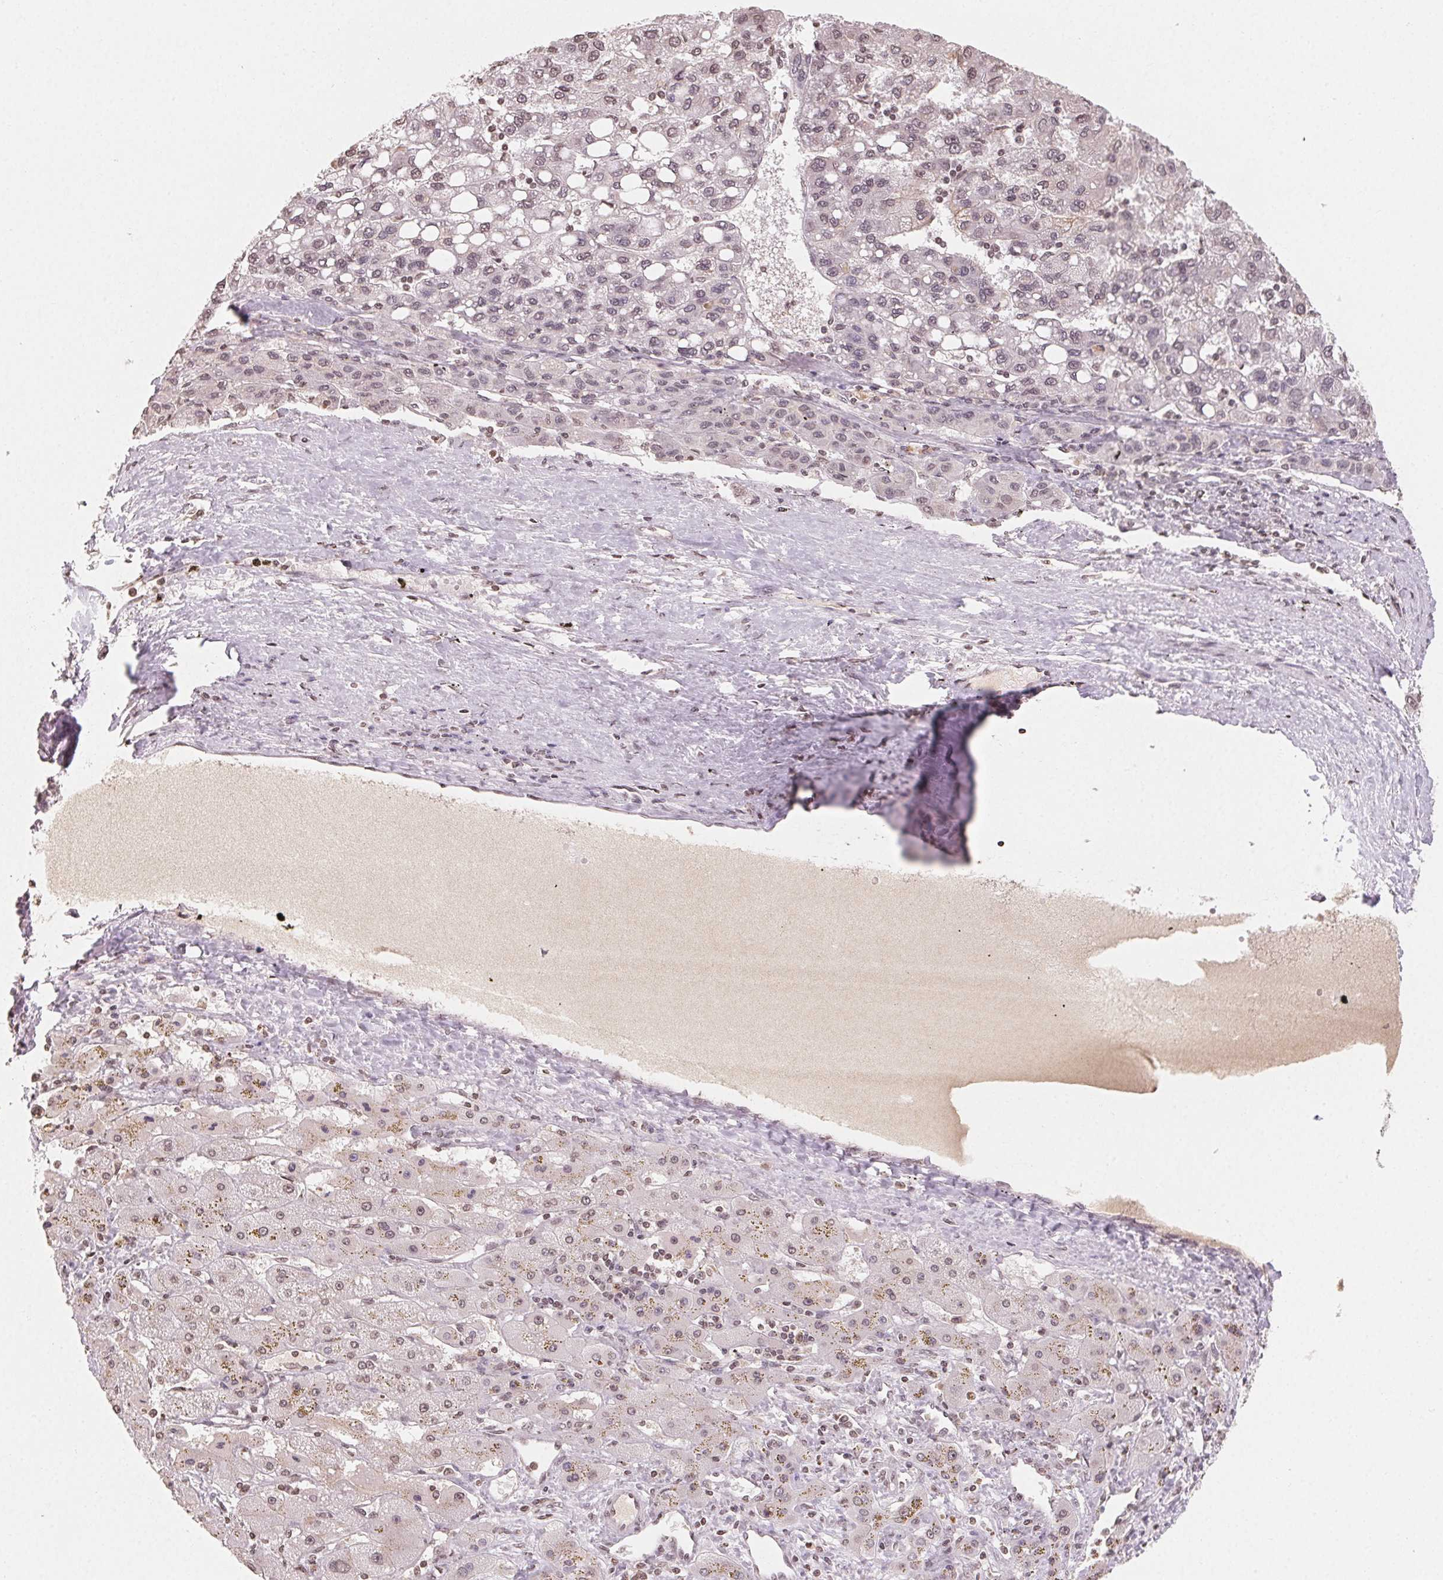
{"staining": {"intensity": "weak", "quantity": "25%-75%", "location": "nuclear"}, "tissue": "liver cancer", "cell_type": "Tumor cells", "image_type": "cancer", "snomed": [{"axis": "morphology", "description": "Carcinoma, Hepatocellular, NOS"}, {"axis": "topography", "description": "Liver"}], "caption": "Immunohistochemistry (IHC) image of liver cancer stained for a protein (brown), which exhibits low levels of weak nuclear staining in approximately 25%-75% of tumor cells.", "gene": "TBP", "patient": {"sex": "female", "age": 82}}